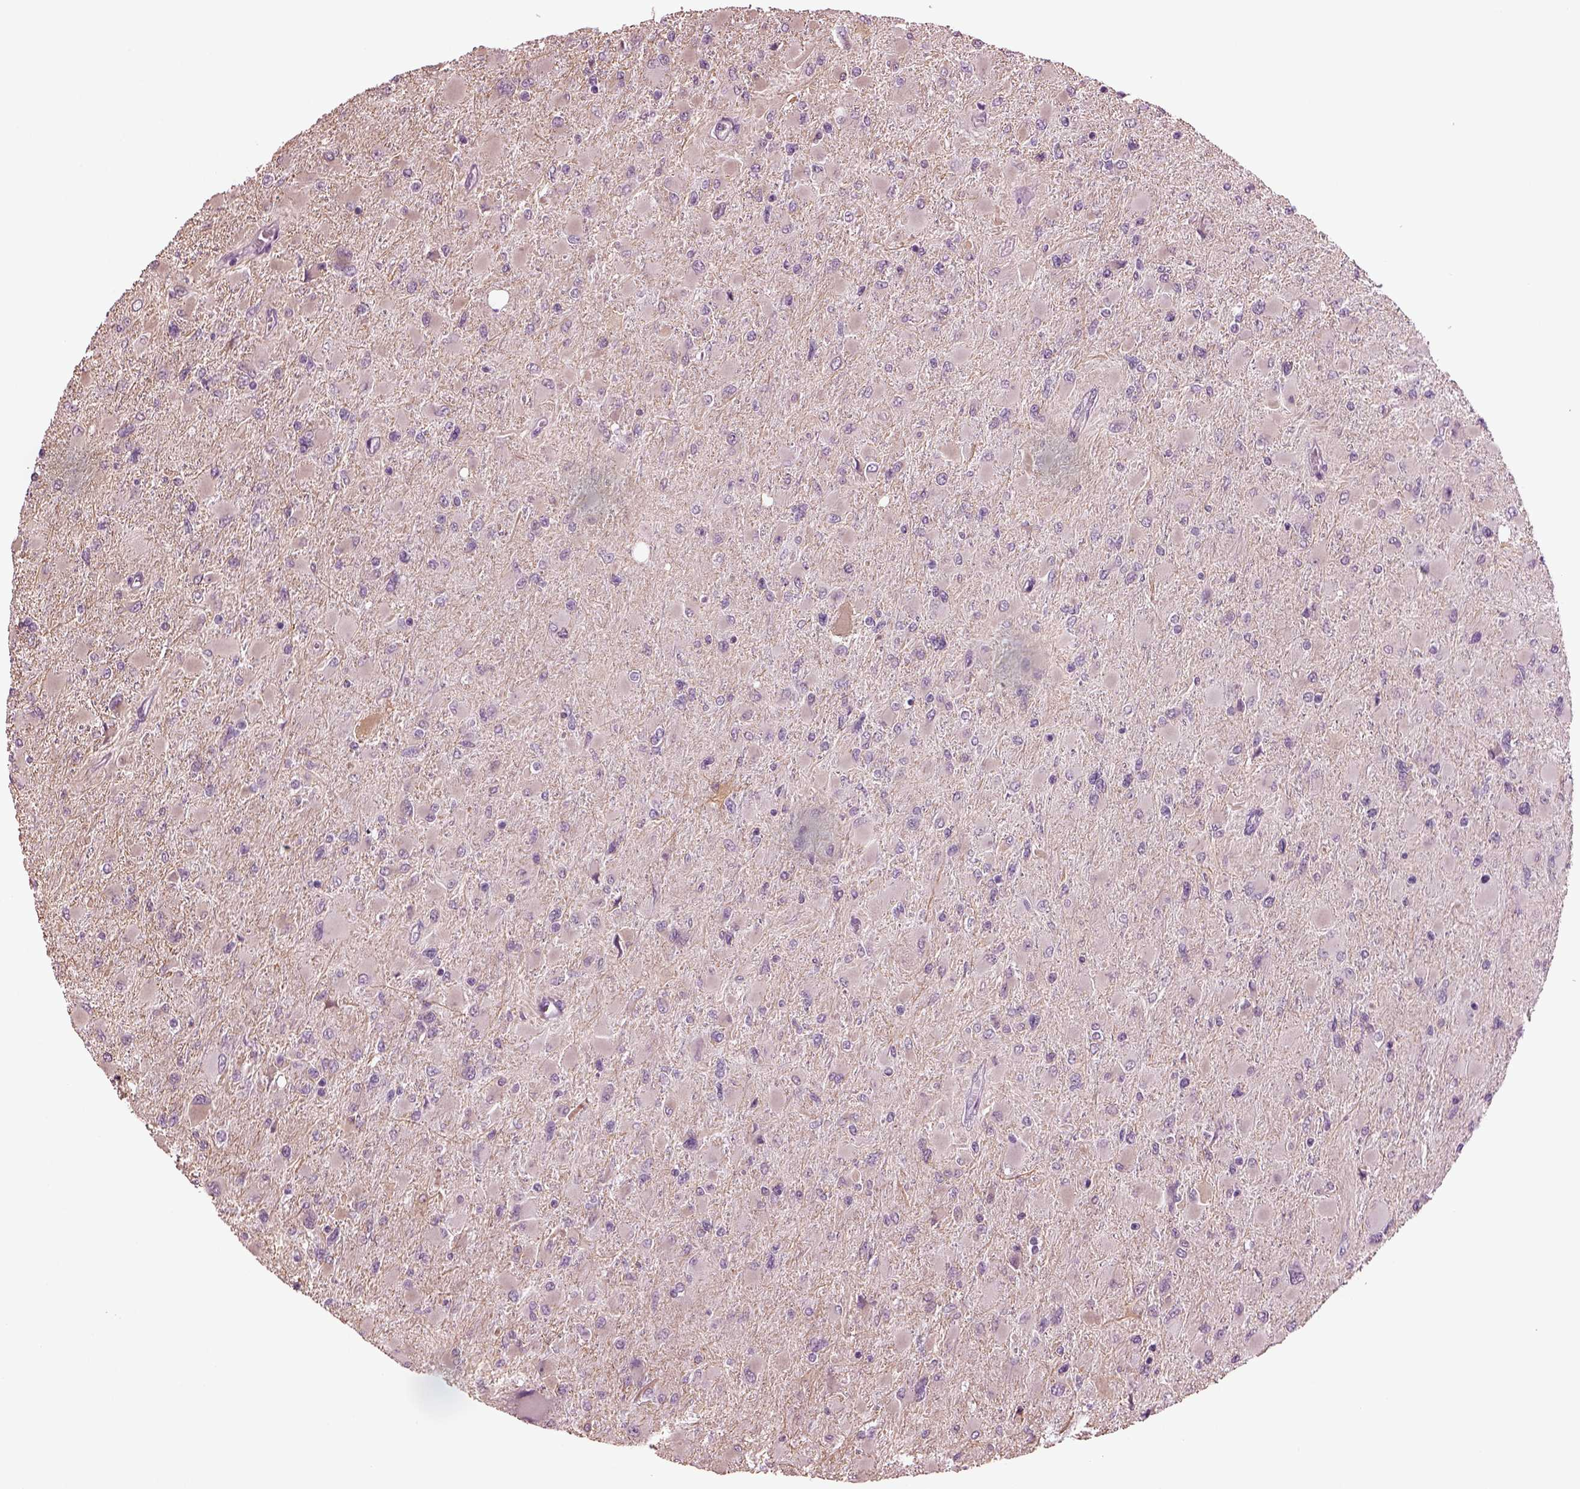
{"staining": {"intensity": "negative", "quantity": "none", "location": "none"}, "tissue": "glioma", "cell_type": "Tumor cells", "image_type": "cancer", "snomed": [{"axis": "morphology", "description": "Glioma, malignant, High grade"}, {"axis": "topography", "description": "Cerebral cortex"}], "caption": "IHC histopathology image of neoplastic tissue: glioma stained with DAB exhibits no significant protein positivity in tumor cells.", "gene": "SLC6A17", "patient": {"sex": "female", "age": 36}}